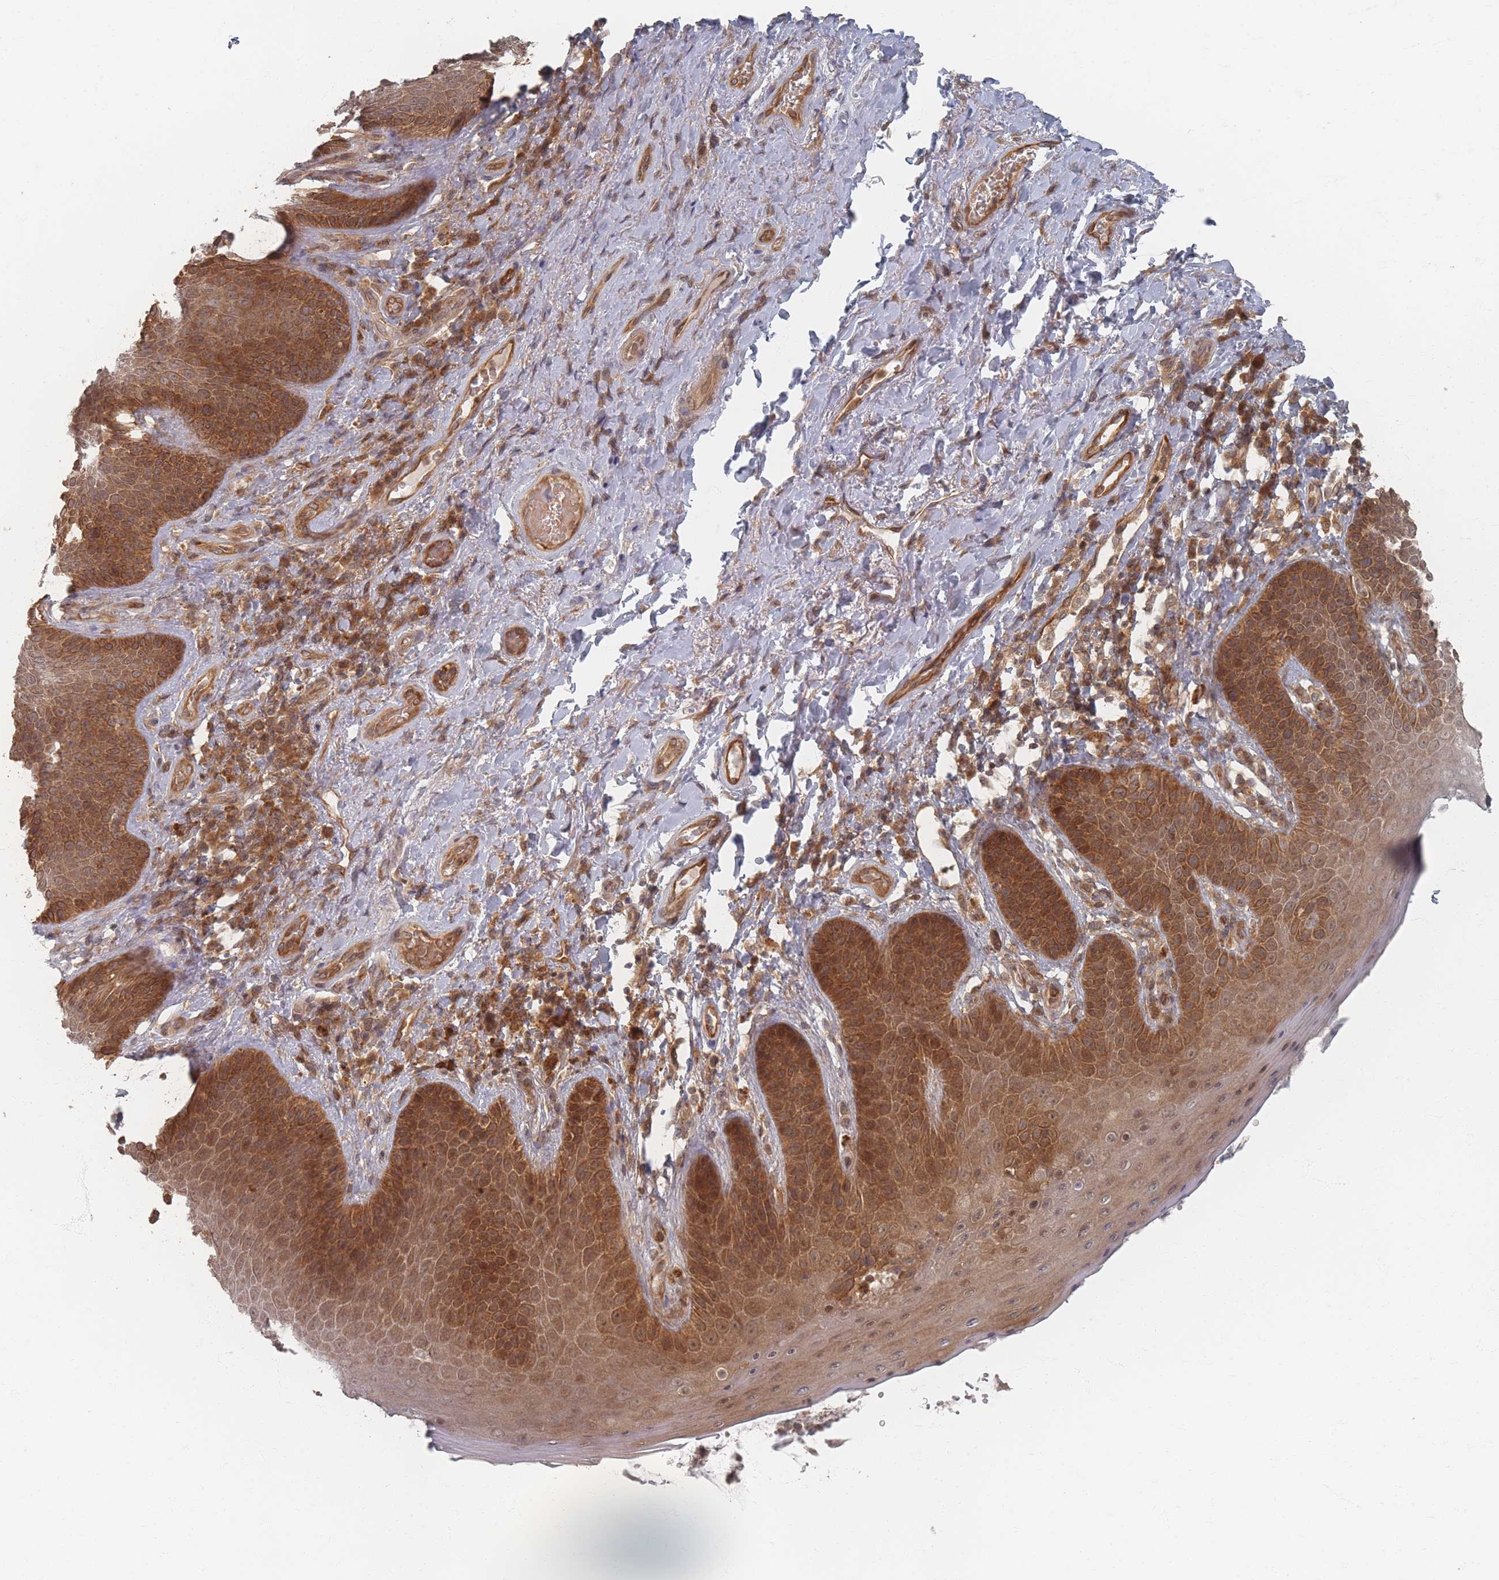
{"staining": {"intensity": "strong", "quantity": ">75%", "location": "cytoplasmic/membranous"}, "tissue": "skin", "cell_type": "Epidermal cells", "image_type": "normal", "snomed": [{"axis": "morphology", "description": "Normal tissue, NOS"}, {"axis": "topography", "description": "Anal"}], "caption": "Immunohistochemistry (IHC) micrograph of benign skin: human skin stained using immunohistochemistry (IHC) demonstrates high levels of strong protein expression localized specifically in the cytoplasmic/membranous of epidermal cells, appearing as a cytoplasmic/membranous brown color.", "gene": "PSMD9", "patient": {"sex": "female", "age": 89}}